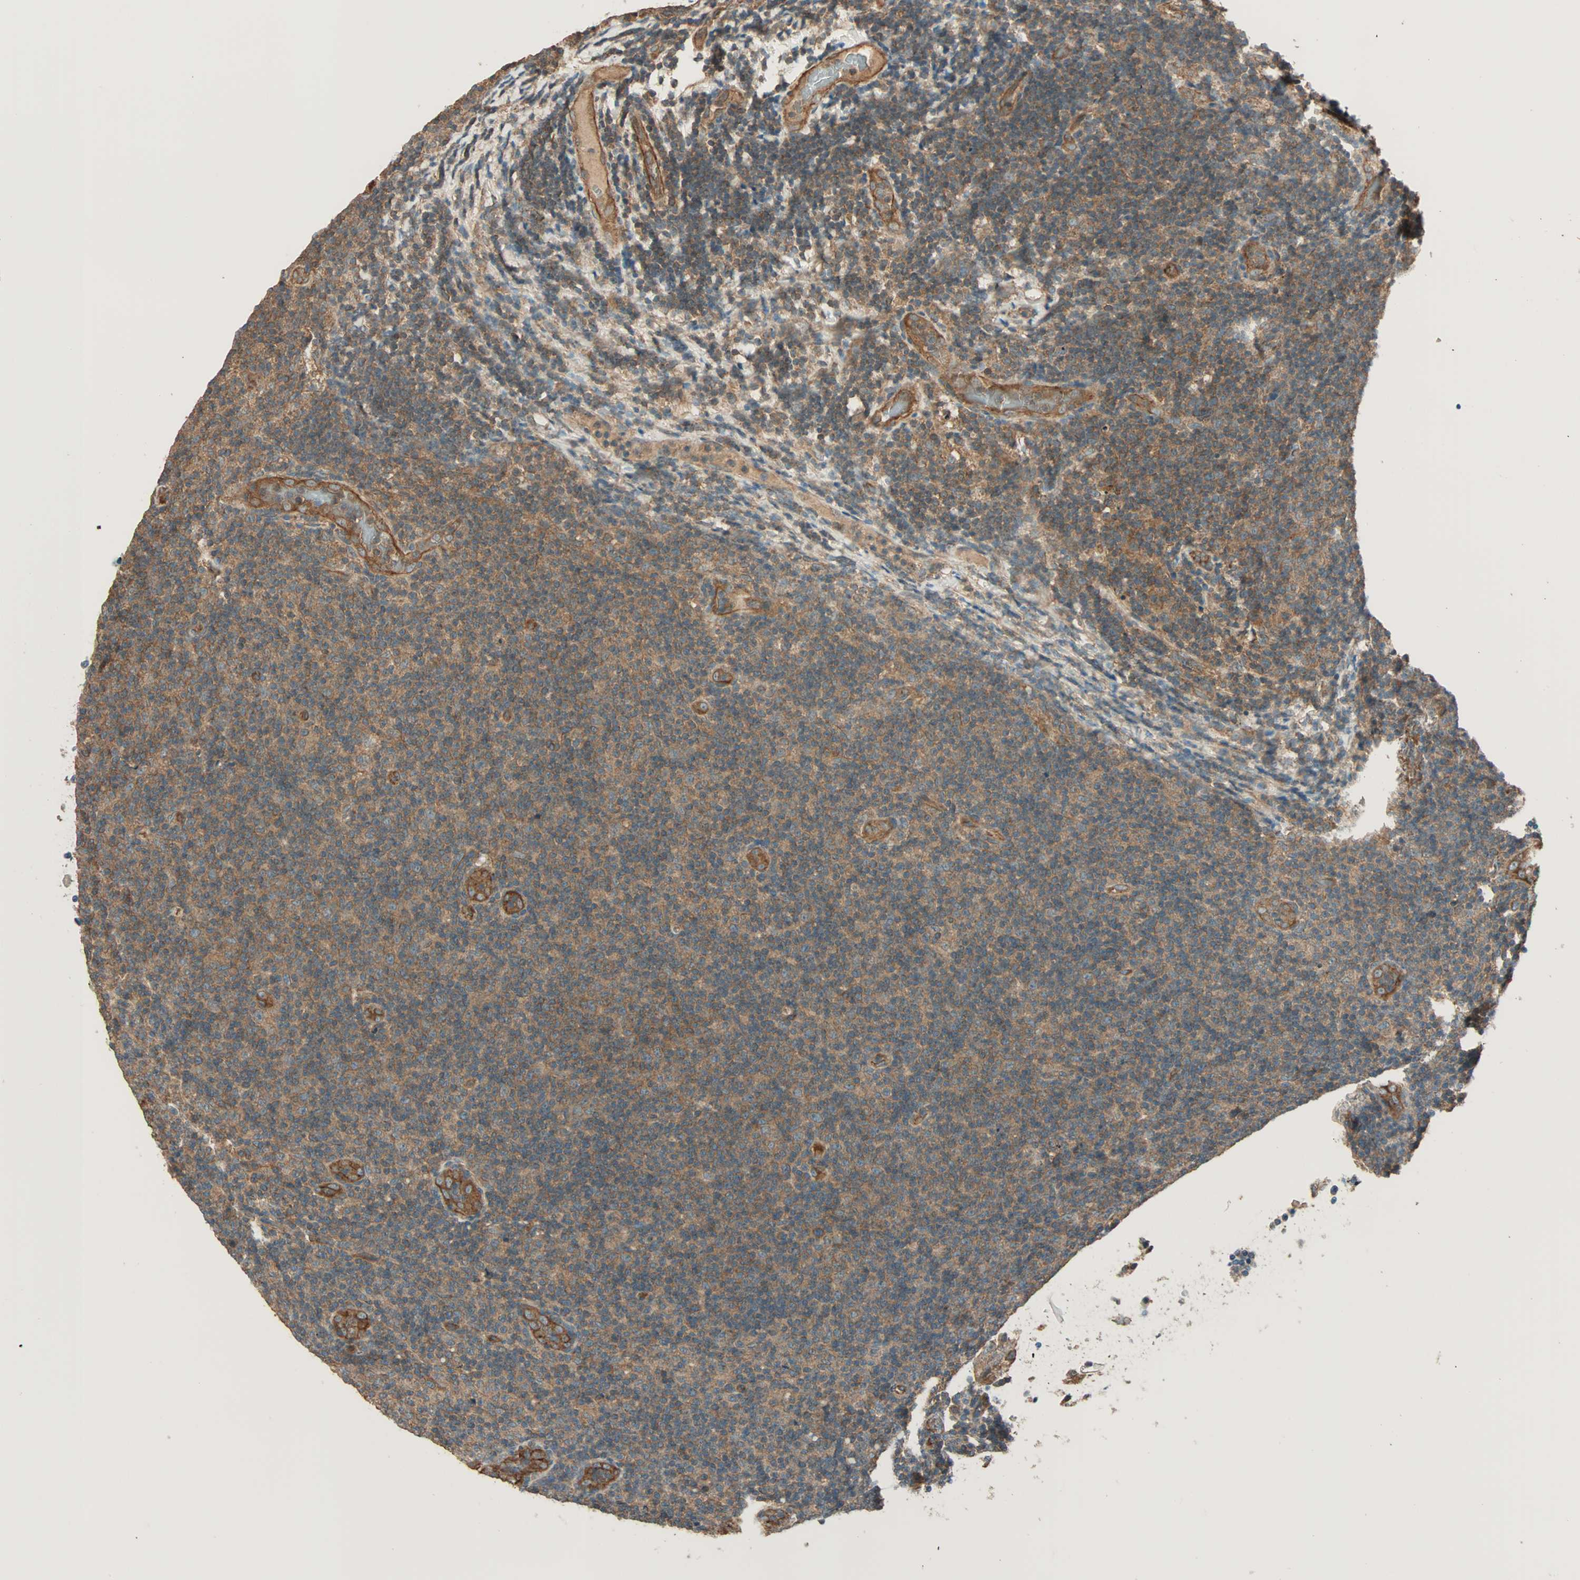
{"staining": {"intensity": "moderate", "quantity": ">75%", "location": "cytoplasmic/membranous"}, "tissue": "lymphoma", "cell_type": "Tumor cells", "image_type": "cancer", "snomed": [{"axis": "morphology", "description": "Malignant lymphoma, non-Hodgkin's type, Low grade"}, {"axis": "topography", "description": "Lymph node"}], "caption": "A histopathology image of human lymphoma stained for a protein shows moderate cytoplasmic/membranous brown staining in tumor cells. (DAB IHC with brightfield microscopy, high magnification).", "gene": "MAP3K21", "patient": {"sex": "male", "age": 83}}